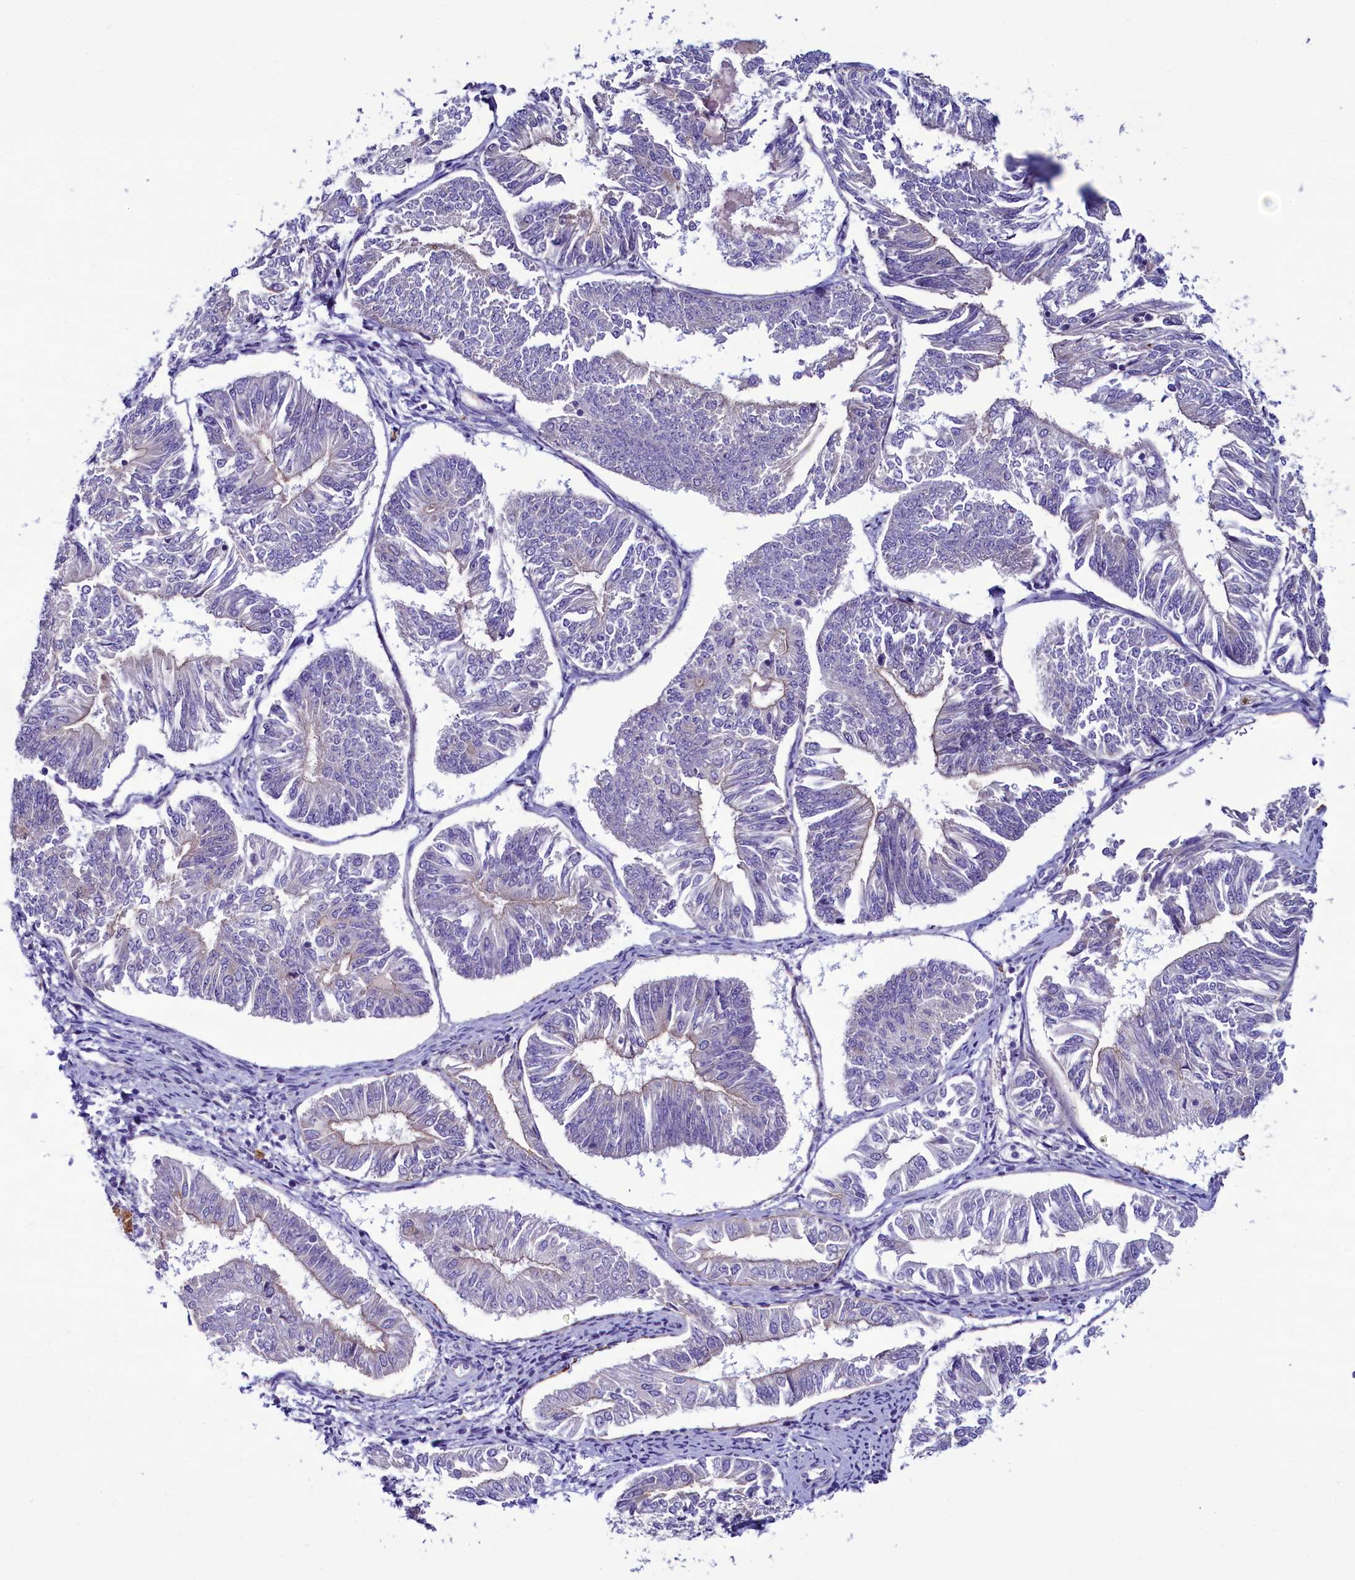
{"staining": {"intensity": "negative", "quantity": "none", "location": "none"}, "tissue": "endometrial cancer", "cell_type": "Tumor cells", "image_type": "cancer", "snomed": [{"axis": "morphology", "description": "Adenocarcinoma, NOS"}, {"axis": "topography", "description": "Endometrium"}], "caption": "Immunohistochemical staining of human endometrial cancer displays no significant positivity in tumor cells.", "gene": "KRBOX5", "patient": {"sex": "female", "age": 58}}